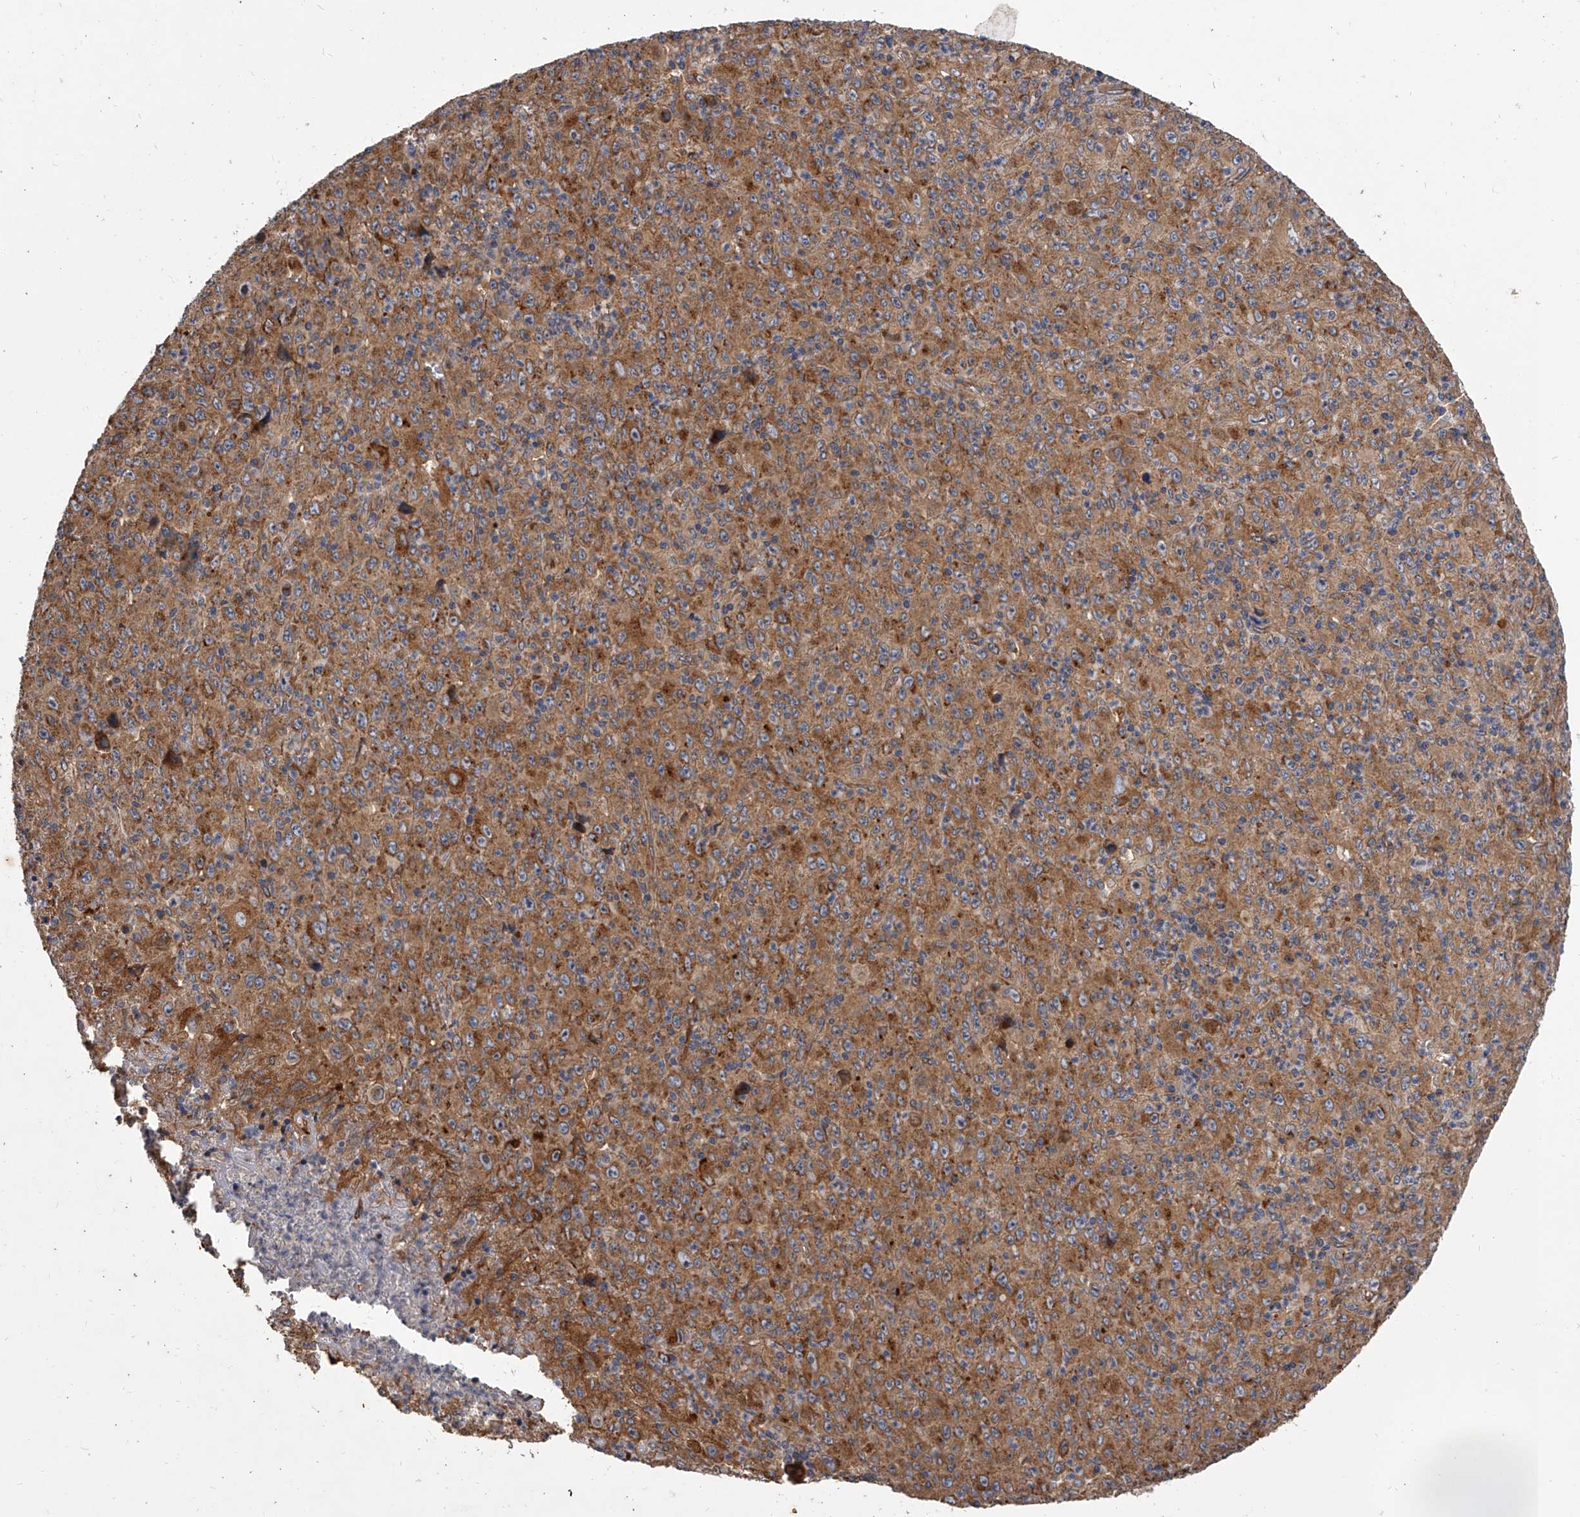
{"staining": {"intensity": "moderate", "quantity": ">75%", "location": "cytoplasmic/membranous"}, "tissue": "melanoma", "cell_type": "Tumor cells", "image_type": "cancer", "snomed": [{"axis": "morphology", "description": "Malignant melanoma, Metastatic site"}, {"axis": "topography", "description": "Skin"}], "caption": "About >75% of tumor cells in melanoma reveal moderate cytoplasmic/membranous protein positivity as visualized by brown immunohistochemical staining.", "gene": "EXOC4", "patient": {"sex": "female", "age": 56}}